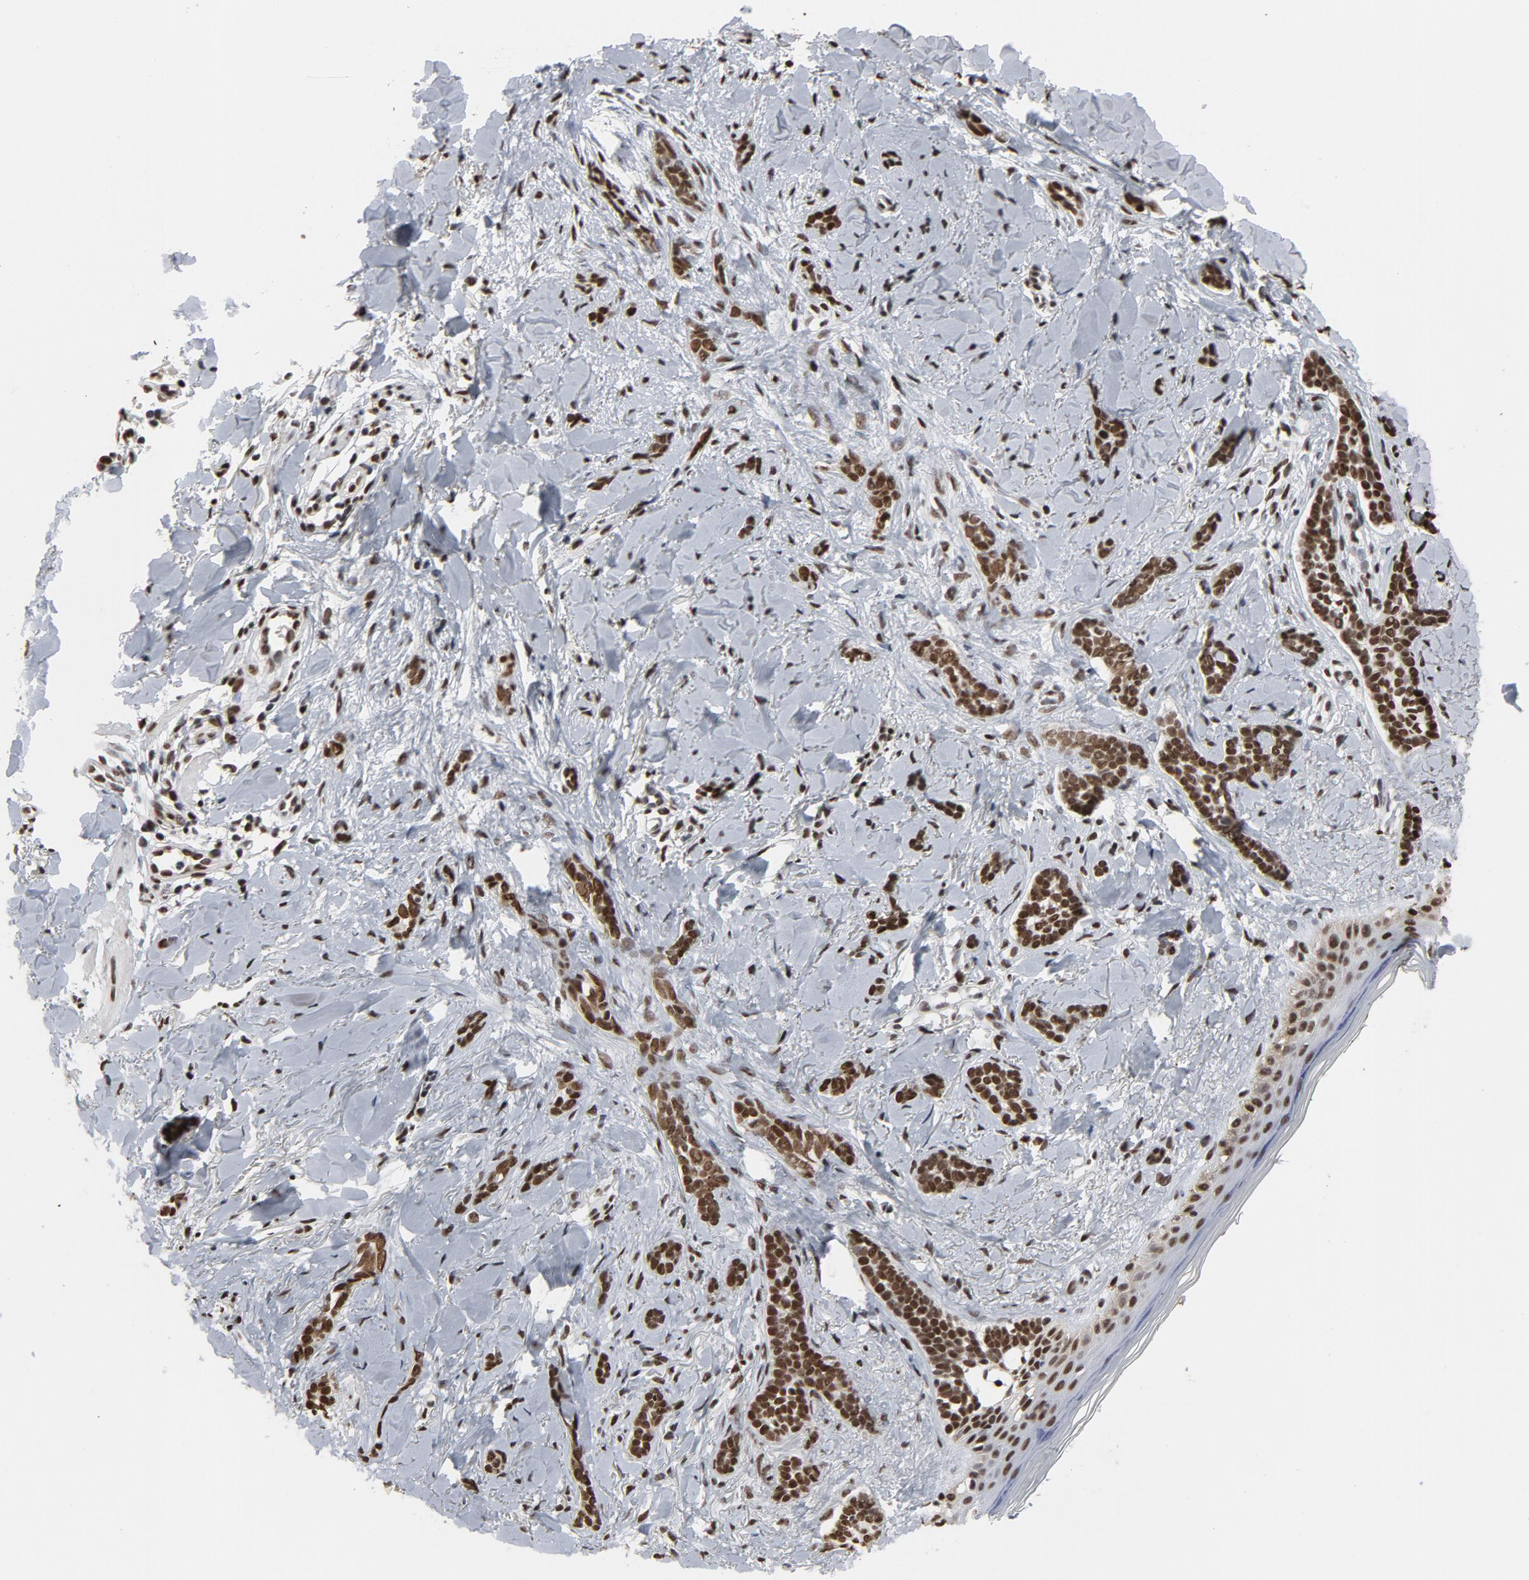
{"staining": {"intensity": "strong", "quantity": ">75%", "location": "nuclear"}, "tissue": "skin cancer", "cell_type": "Tumor cells", "image_type": "cancer", "snomed": [{"axis": "morphology", "description": "Basal cell carcinoma"}, {"axis": "topography", "description": "Skin"}], "caption": "About >75% of tumor cells in skin basal cell carcinoma reveal strong nuclear protein expression as visualized by brown immunohistochemical staining.", "gene": "MRE11", "patient": {"sex": "female", "age": 37}}